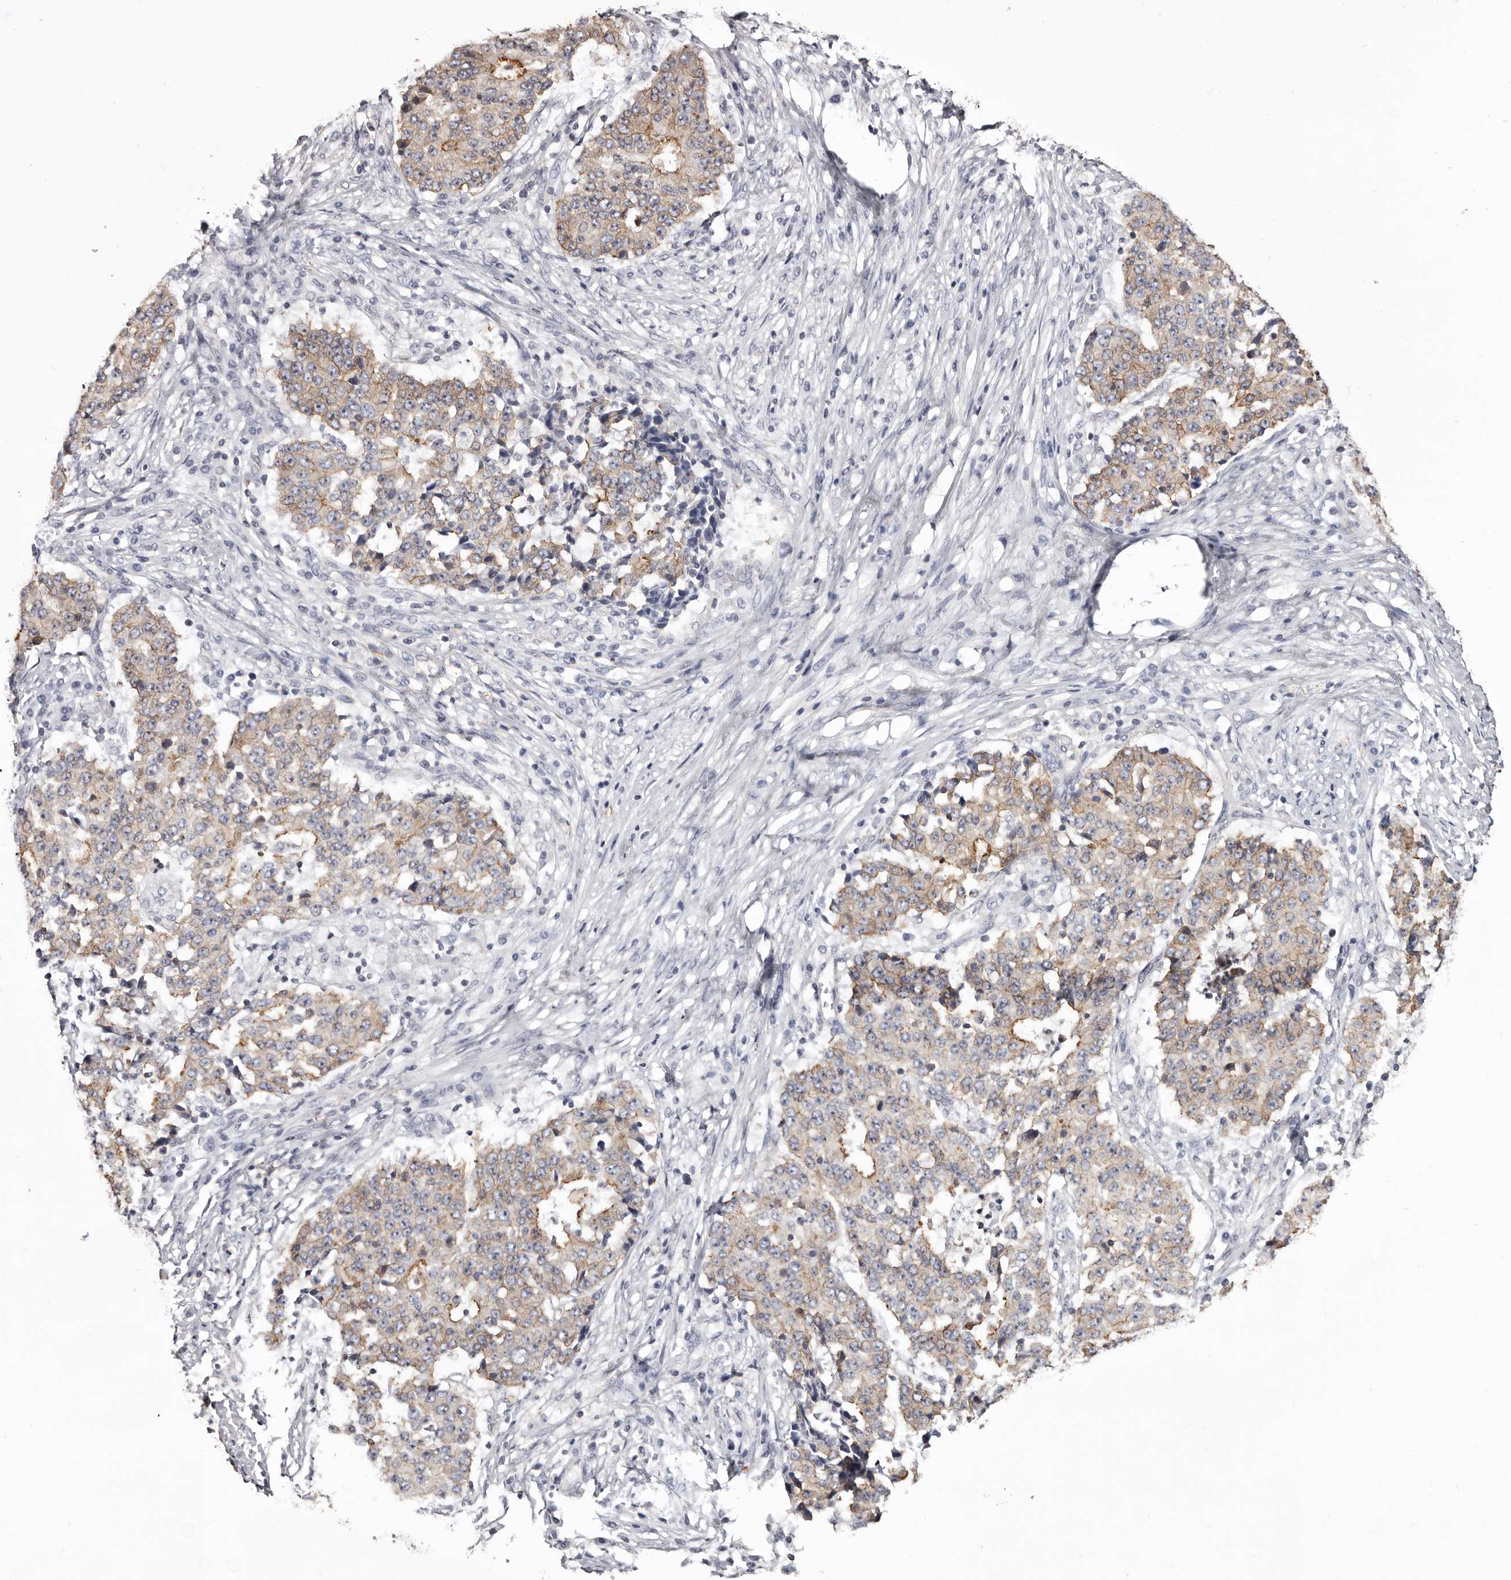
{"staining": {"intensity": "weak", "quantity": ">75%", "location": "cytoplasmic/membranous"}, "tissue": "stomach cancer", "cell_type": "Tumor cells", "image_type": "cancer", "snomed": [{"axis": "morphology", "description": "Adenocarcinoma, NOS"}, {"axis": "topography", "description": "Stomach"}], "caption": "Immunohistochemistry staining of stomach cancer, which exhibits low levels of weak cytoplasmic/membranous staining in about >75% of tumor cells indicating weak cytoplasmic/membranous protein staining. The staining was performed using DAB (brown) for protein detection and nuclei were counterstained in hematoxylin (blue).", "gene": "LAD1", "patient": {"sex": "male", "age": 59}}